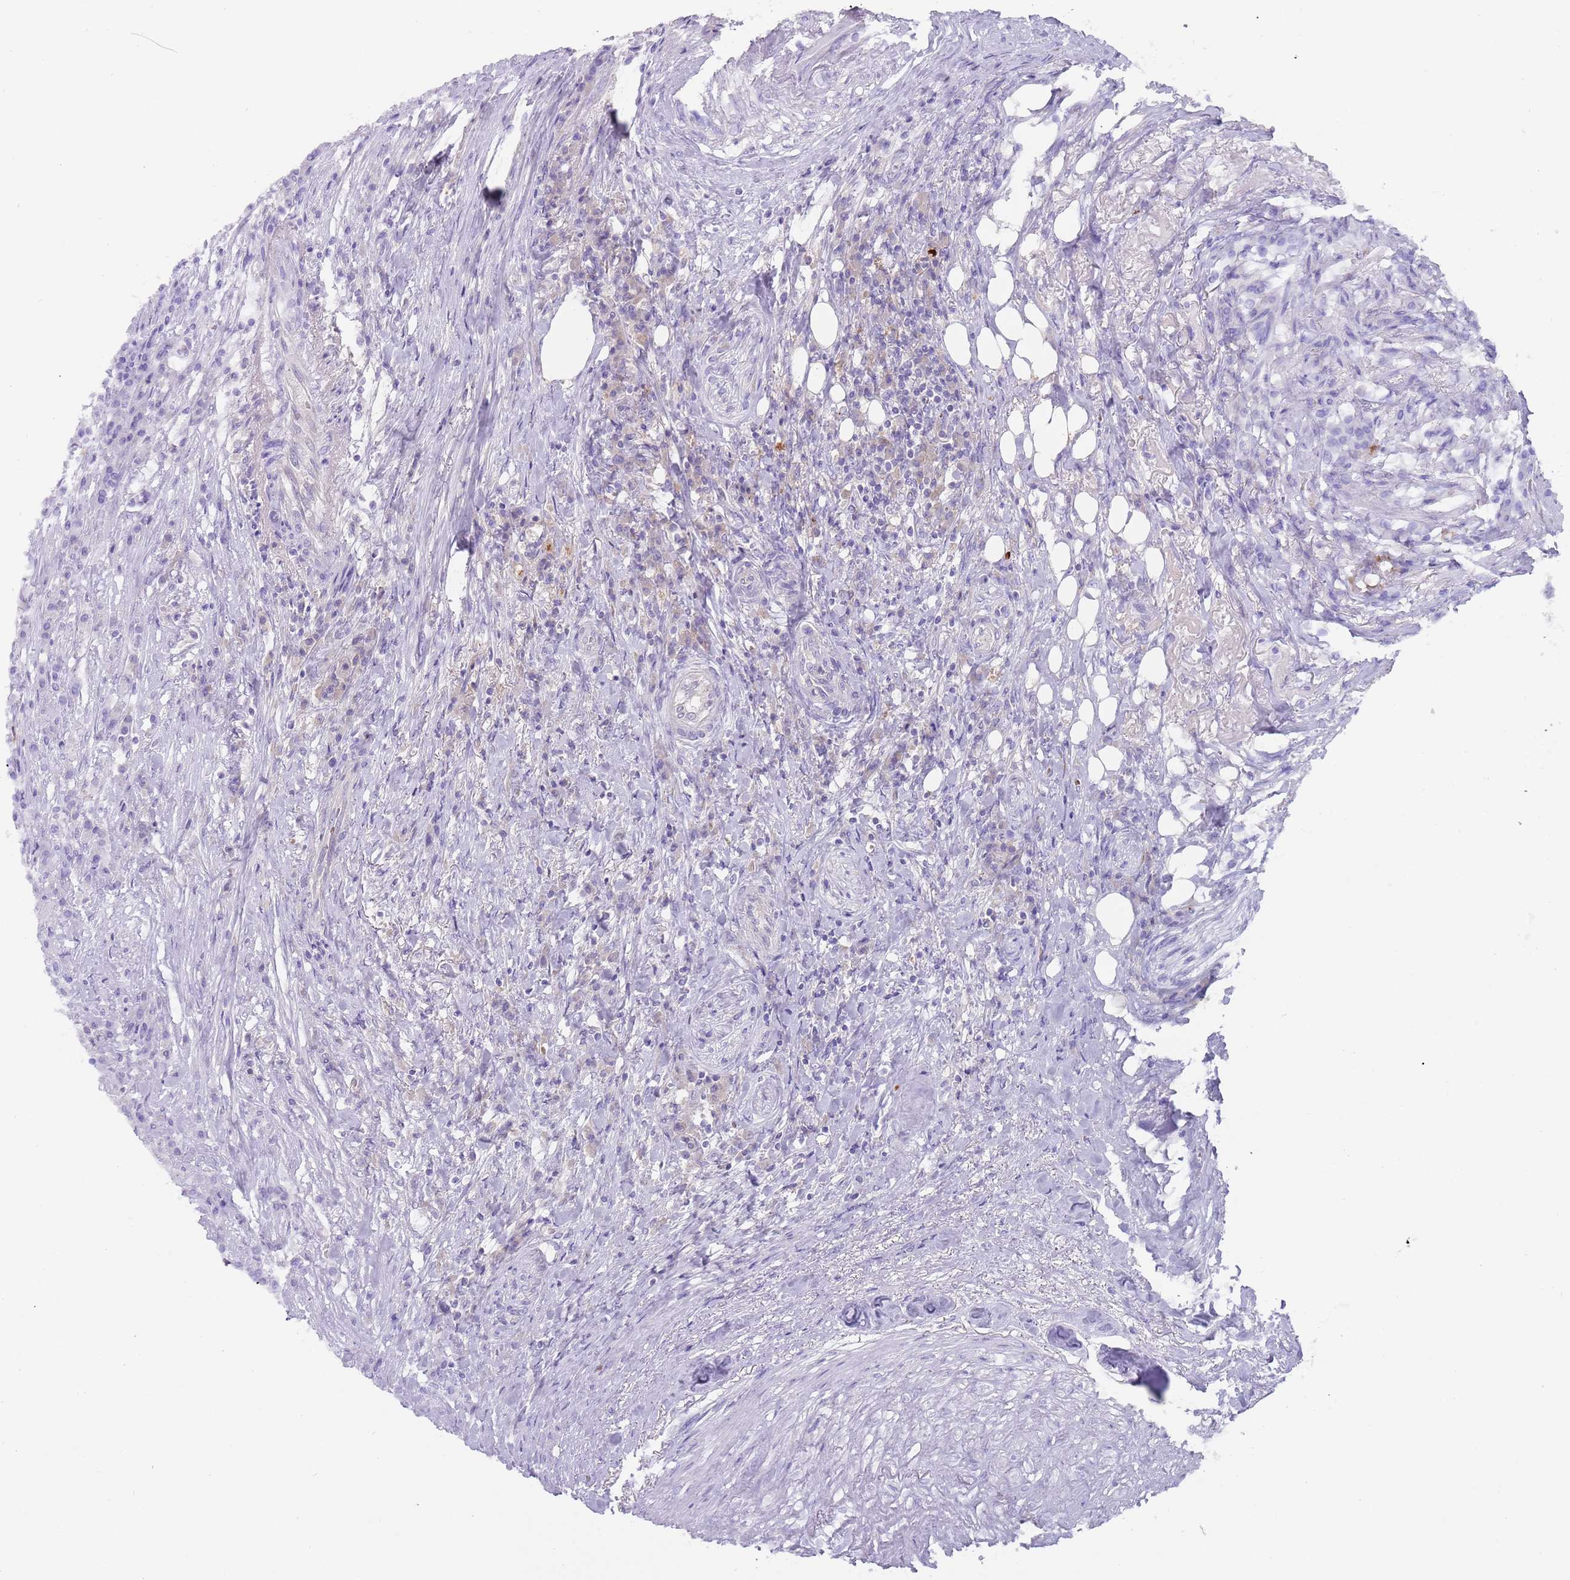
{"staining": {"intensity": "negative", "quantity": "none", "location": "none"}, "tissue": "colorectal cancer", "cell_type": "Tumor cells", "image_type": "cancer", "snomed": [{"axis": "morphology", "description": "Adenocarcinoma, NOS"}, {"axis": "topography", "description": "Colon"}], "caption": "DAB (3,3'-diaminobenzidine) immunohistochemical staining of human colorectal adenocarcinoma demonstrates no significant staining in tumor cells.", "gene": "TMEM251", "patient": {"sex": "male", "age": 83}}